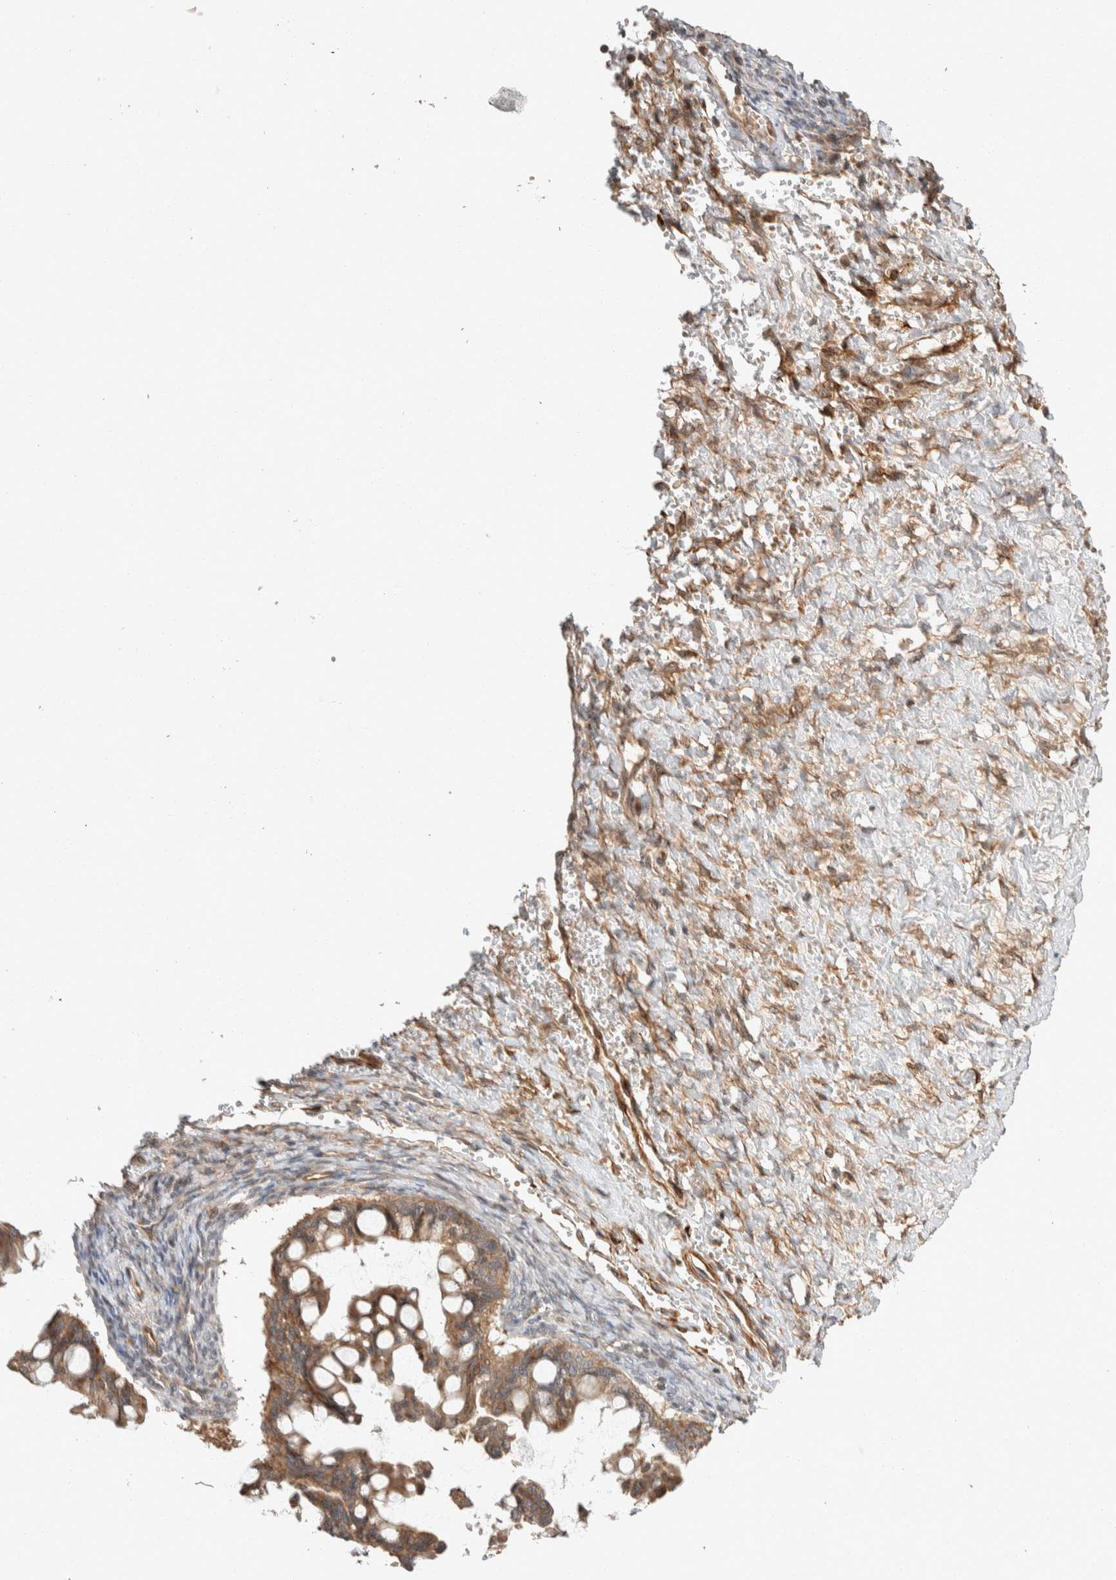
{"staining": {"intensity": "moderate", "quantity": ">75%", "location": "cytoplasmic/membranous"}, "tissue": "ovarian cancer", "cell_type": "Tumor cells", "image_type": "cancer", "snomed": [{"axis": "morphology", "description": "Cystadenocarcinoma, mucinous, NOS"}, {"axis": "topography", "description": "Ovary"}], "caption": "Moderate cytoplasmic/membranous expression is seen in approximately >75% of tumor cells in ovarian mucinous cystadenocarcinoma.", "gene": "ERC1", "patient": {"sex": "female", "age": 73}}